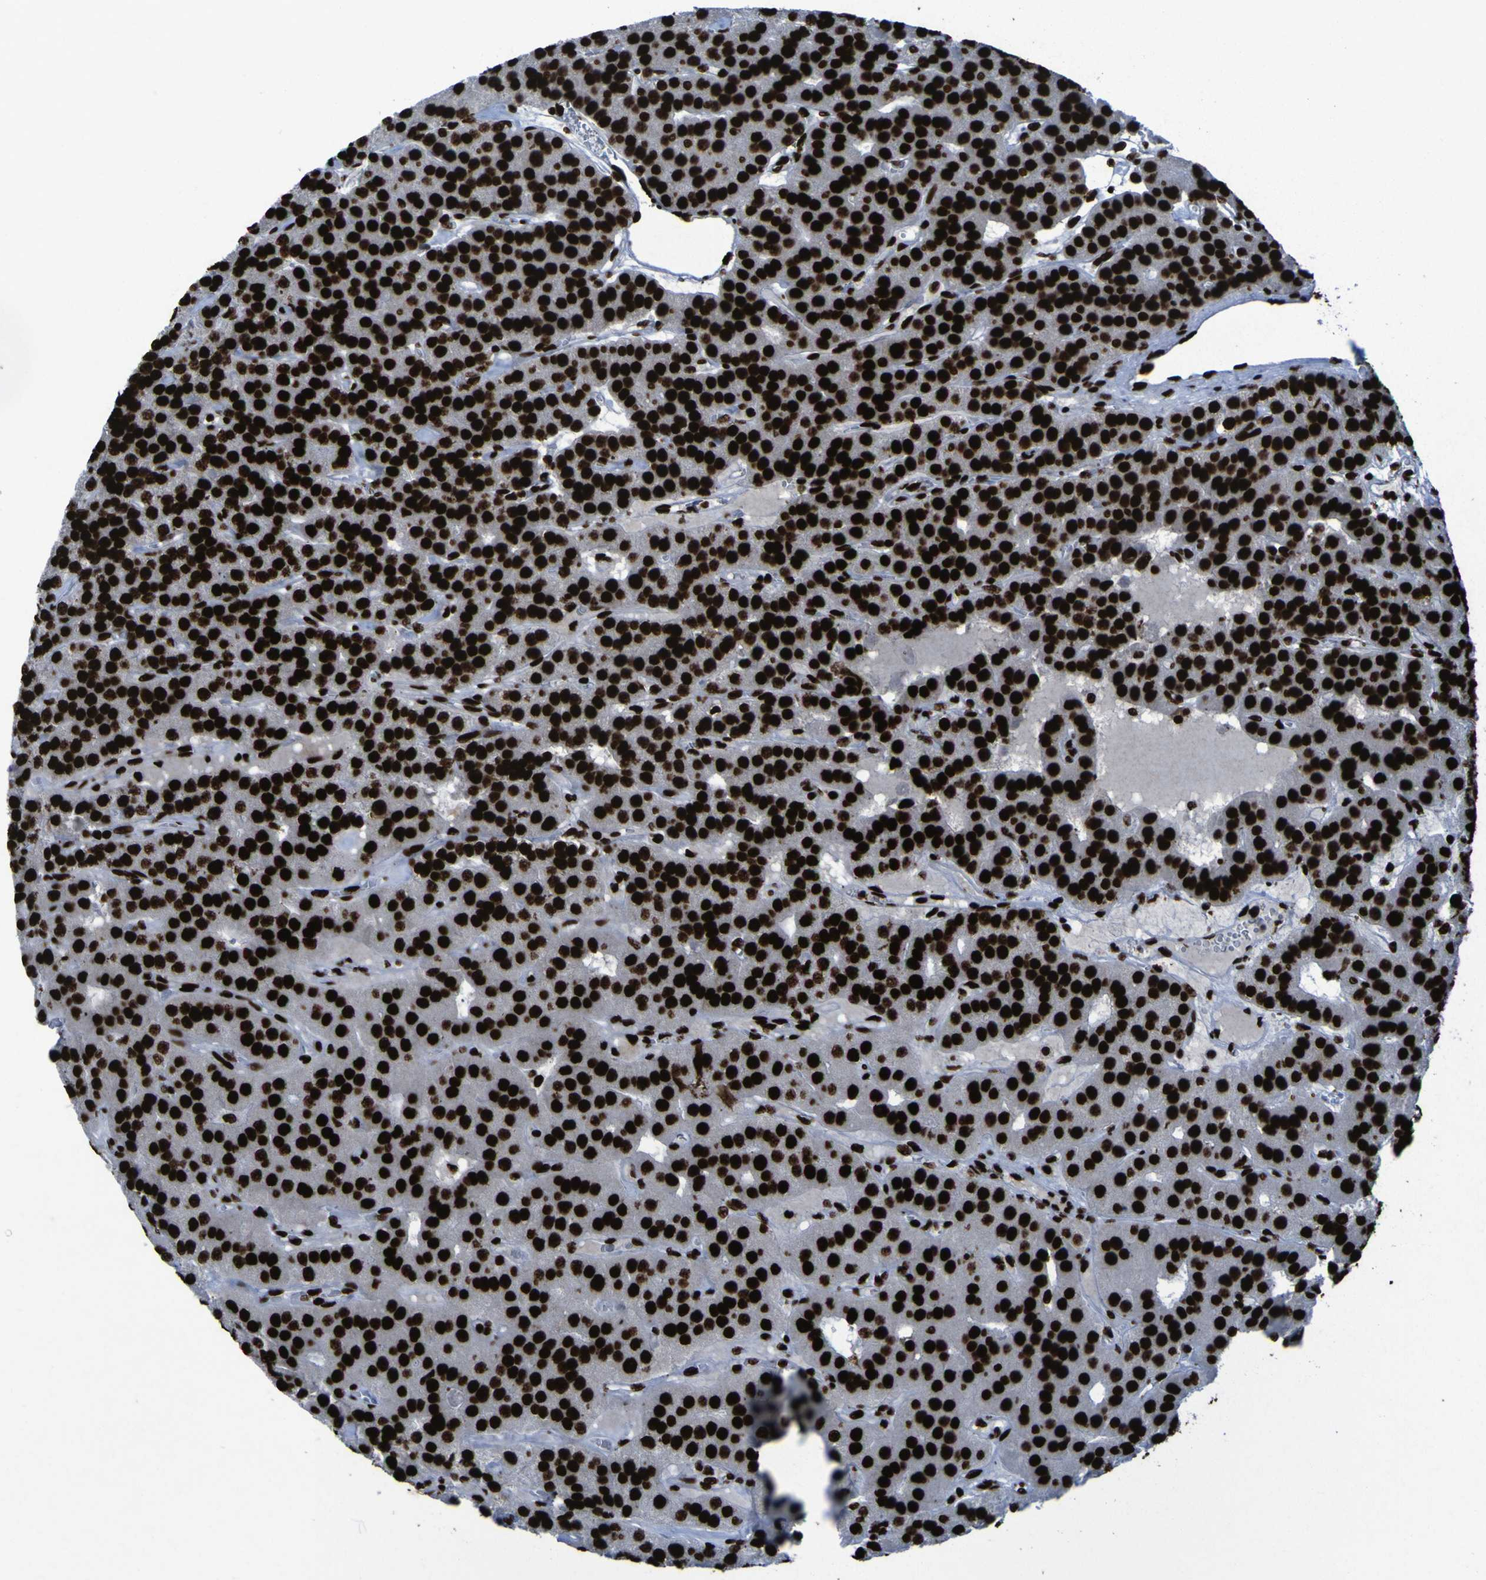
{"staining": {"intensity": "strong", "quantity": ">75%", "location": "nuclear"}, "tissue": "parathyroid gland", "cell_type": "Glandular cells", "image_type": "normal", "snomed": [{"axis": "morphology", "description": "Normal tissue, NOS"}, {"axis": "morphology", "description": "Adenoma, NOS"}, {"axis": "topography", "description": "Parathyroid gland"}], "caption": "Immunohistochemistry (IHC) staining of unremarkable parathyroid gland, which demonstrates high levels of strong nuclear staining in about >75% of glandular cells indicating strong nuclear protein staining. The staining was performed using DAB (brown) for protein detection and nuclei were counterstained in hematoxylin (blue).", "gene": "NPM1", "patient": {"sex": "female", "age": 86}}